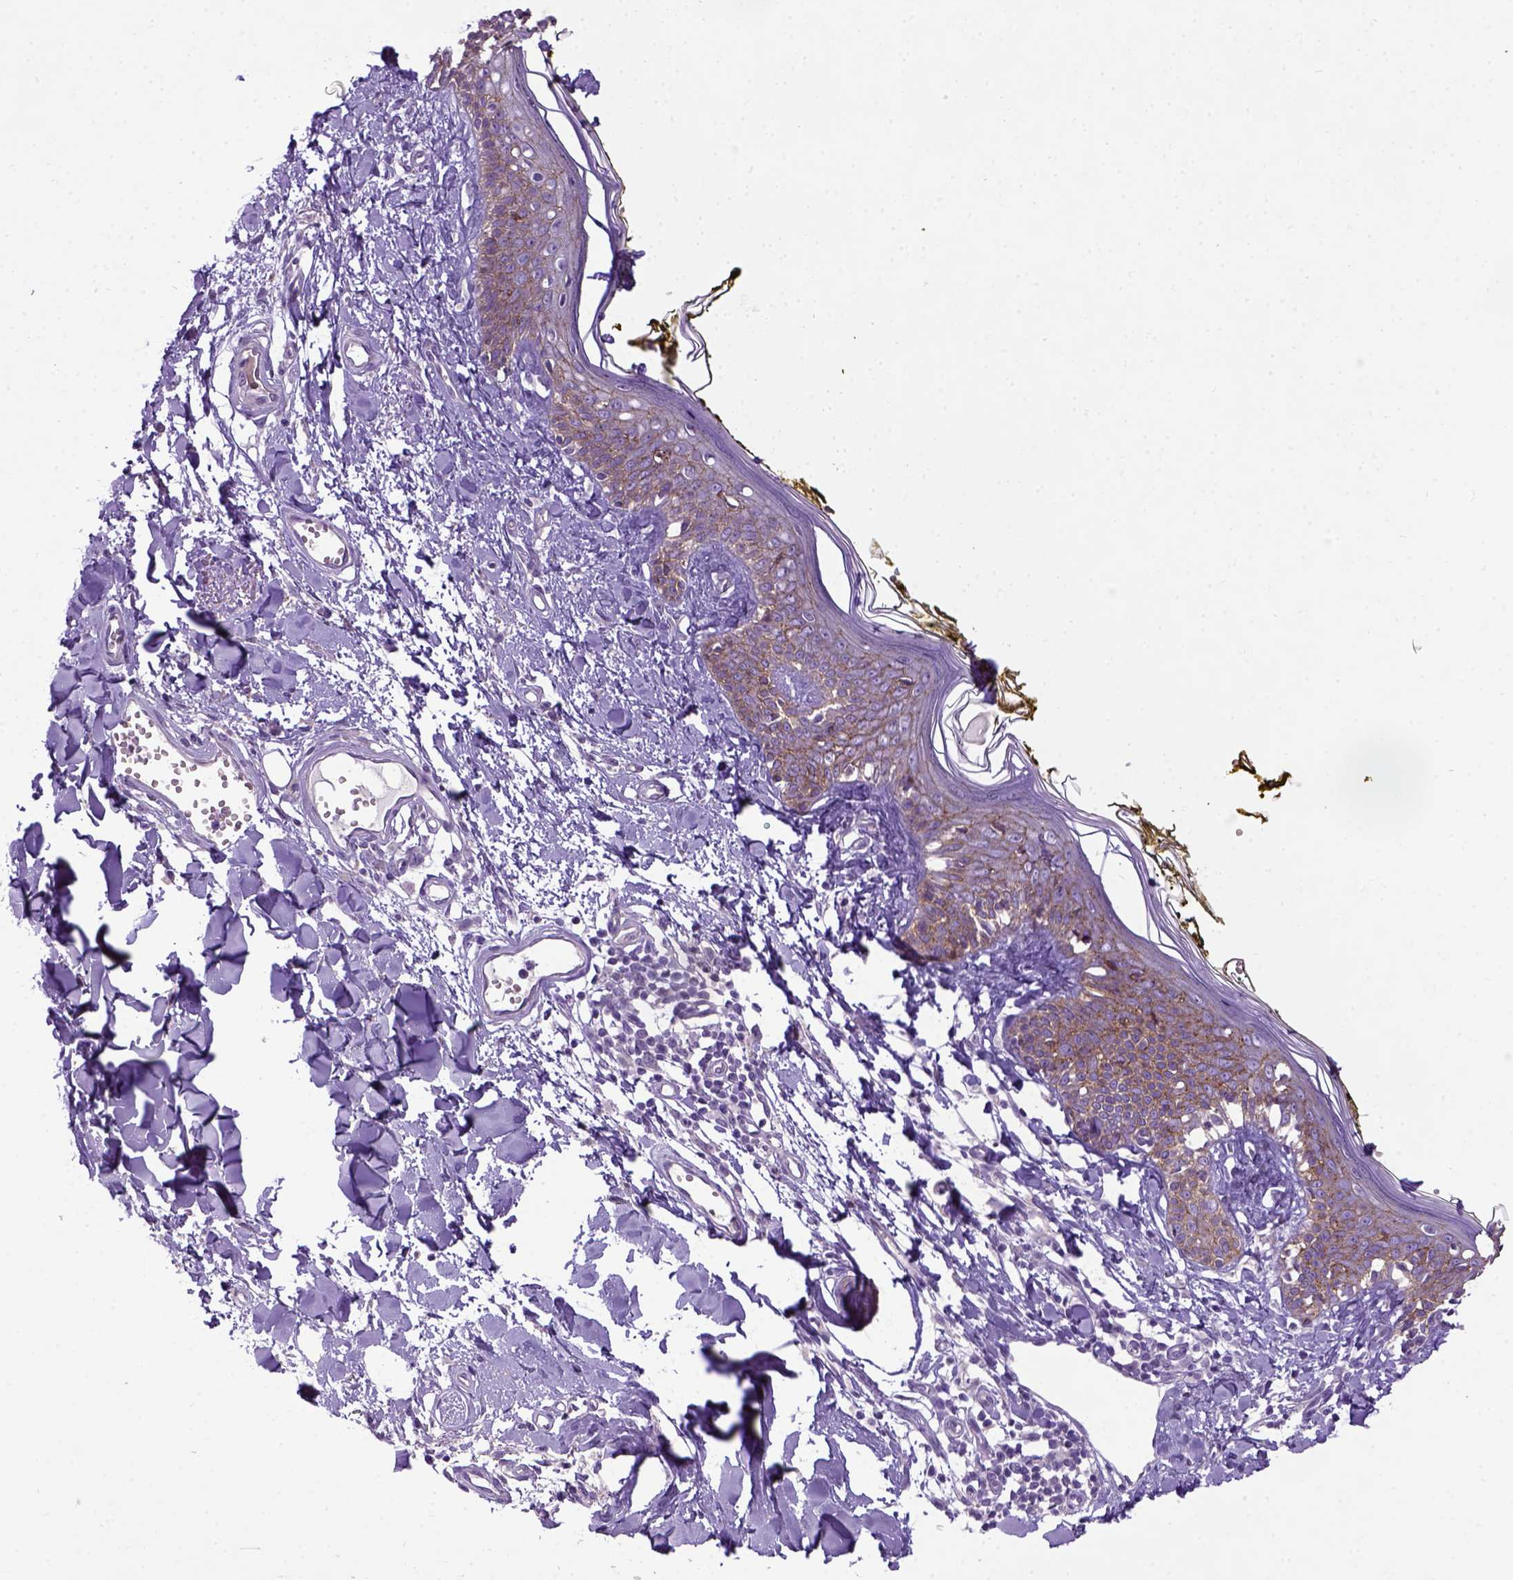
{"staining": {"intensity": "negative", "quantity": "none", "location": "none"}, "tissue": "skin", "cell_type": "Fibroblasts", "image_type": "normal", "snomed": [{"axis": "morphology", "description": "Normal tissue, NOS"}, {"axis": "topography", "description": "Skin"}], "caption": "This photomicrograph is of unremarkable skin stained with IHC to label a protein in brown with the nuclei are counter-stained blue. There is no positivity in fibroblasts.", "gene": "CDH1", "patient": {"sex": "male", "age": 76}}